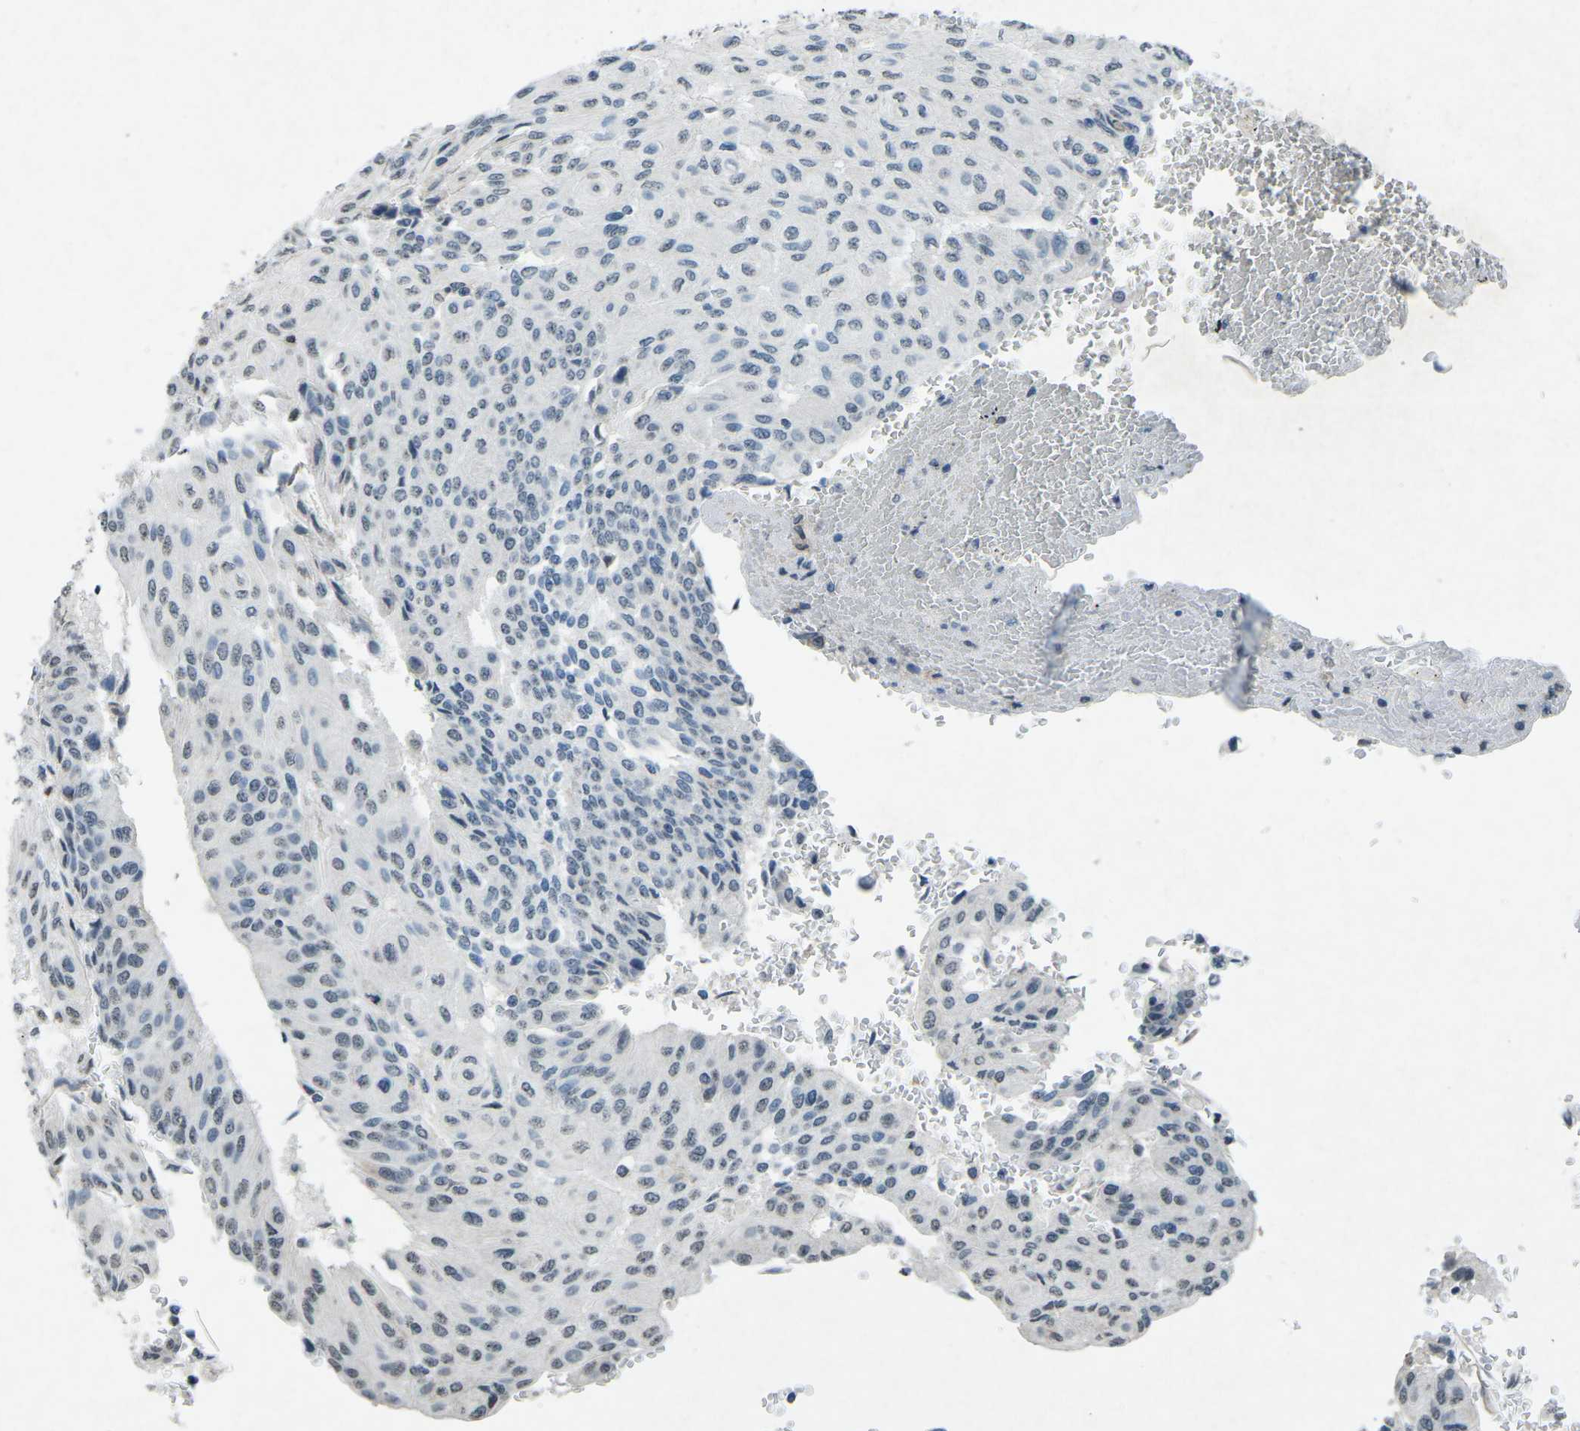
{"staining": {"intensity": "weak", "quantity": "25%-75%", "location": "nuclear"}, "tissue": "urothelial cancer", "cell_type": "Tumor cells", "image_type": "cancer", "snomed": [{"axis": "morphology", "description": "Urothelial carcinoma, High grade"}, {"axis": "topography", "description": "Urinary bladder"}], "caption": "Immunohistochemistry (IHC) (DAB (3,3'-diaminobenzidine)) staining of human urothelial cancer demonstrates weak nuclear protein positivity in approximately 25%-75% of tumor cells. (Brightfield microscopy of DAB IHC at high magnification).", "gene": "TFR2", "patient": {"sex": "male", "age": 66}}